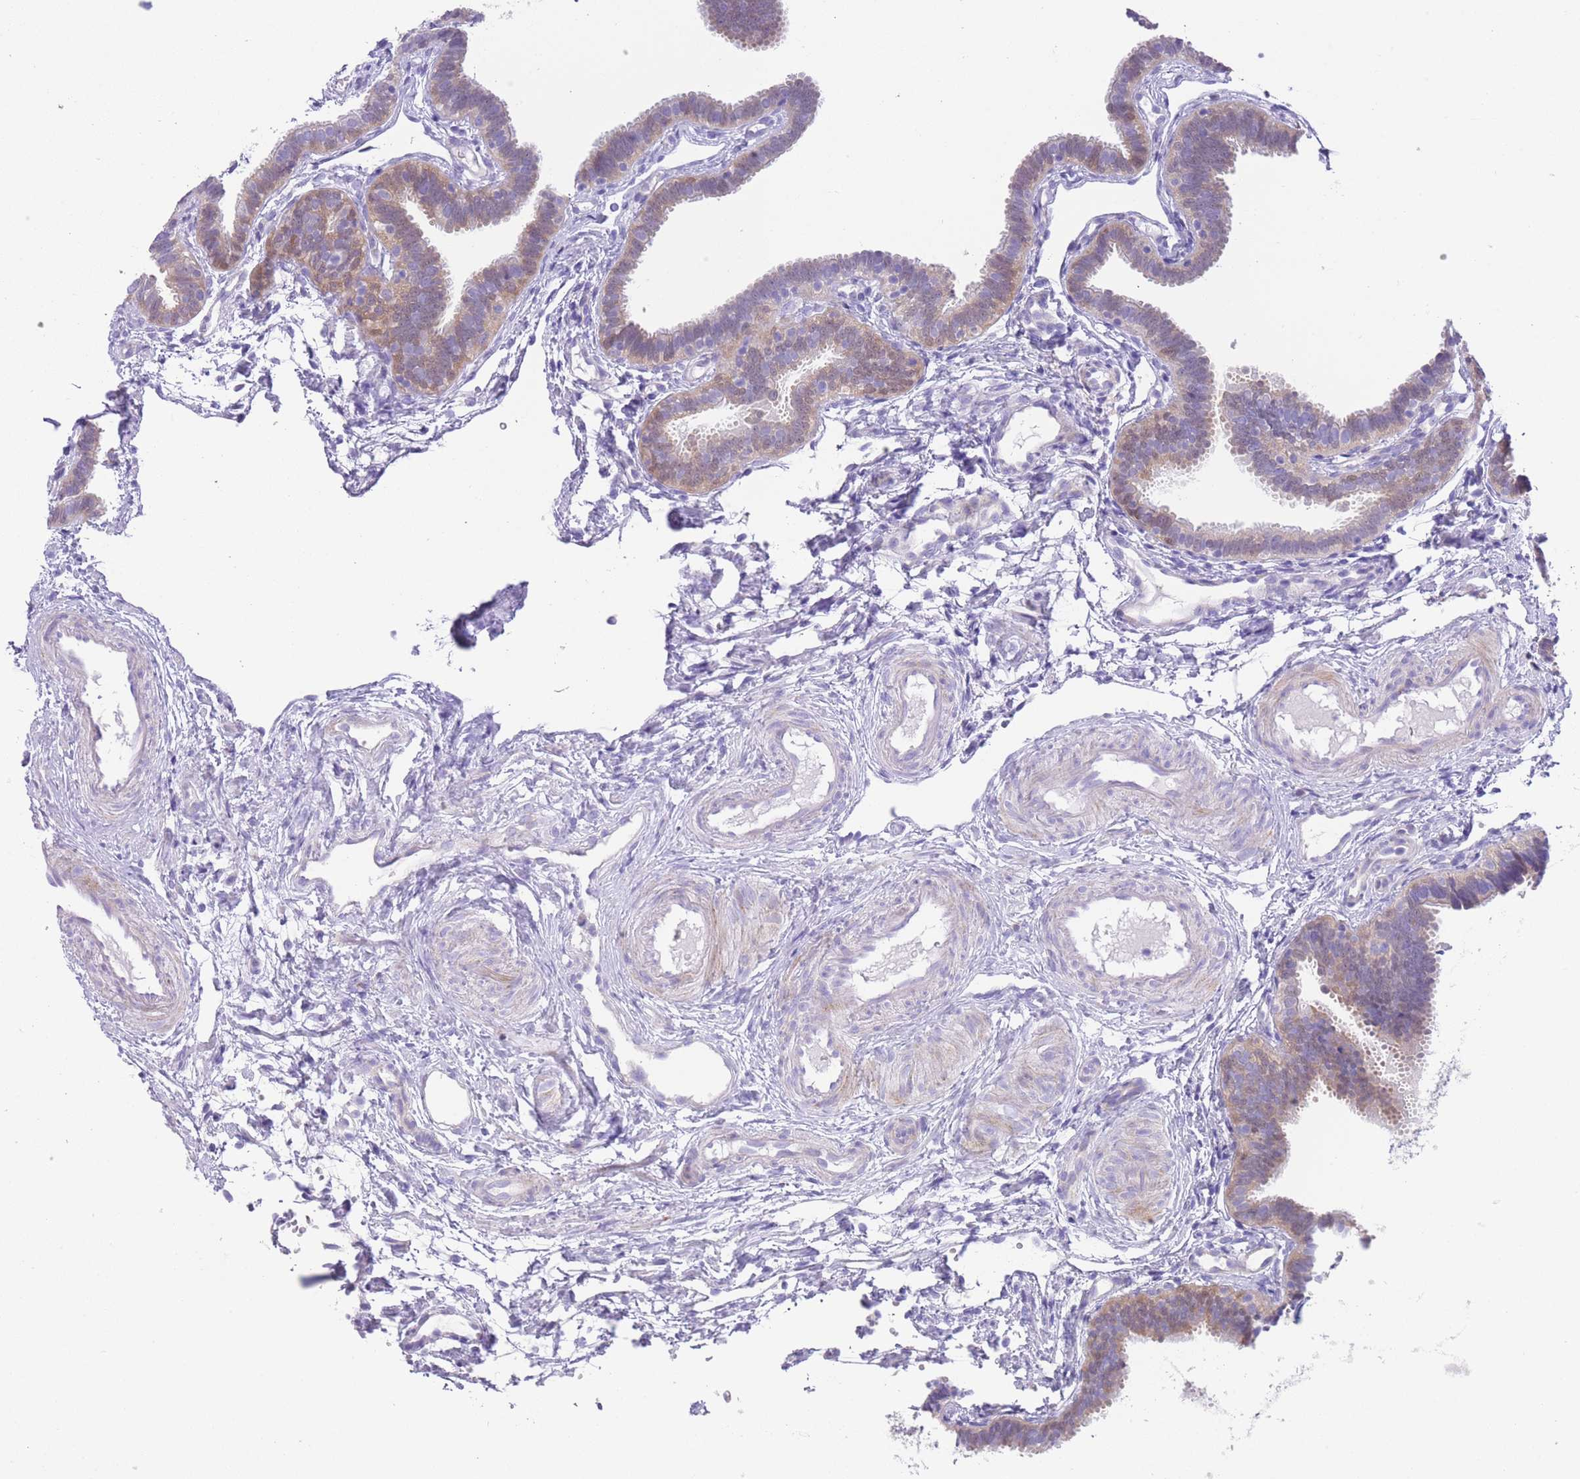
{"staining": {"intensity": "weak", "quantity": "<25%", "location": "cytoplasmic/membranous"}, "tissue": "fallopian tube", "cell_type": "Glandular cells", "image_type": "normal", "snomed": [{"axis": "morphology", "description": "Normal tissue, NOS"}, {"axis": "topography", "description": "Fallopian tube"}], "caption": "This is an IHC micrograph of unremarkable fallopian tube. There is no expression in glandular cells.", "gene": "QTRT1", "patient": {"sex": "female", "age": 37}}